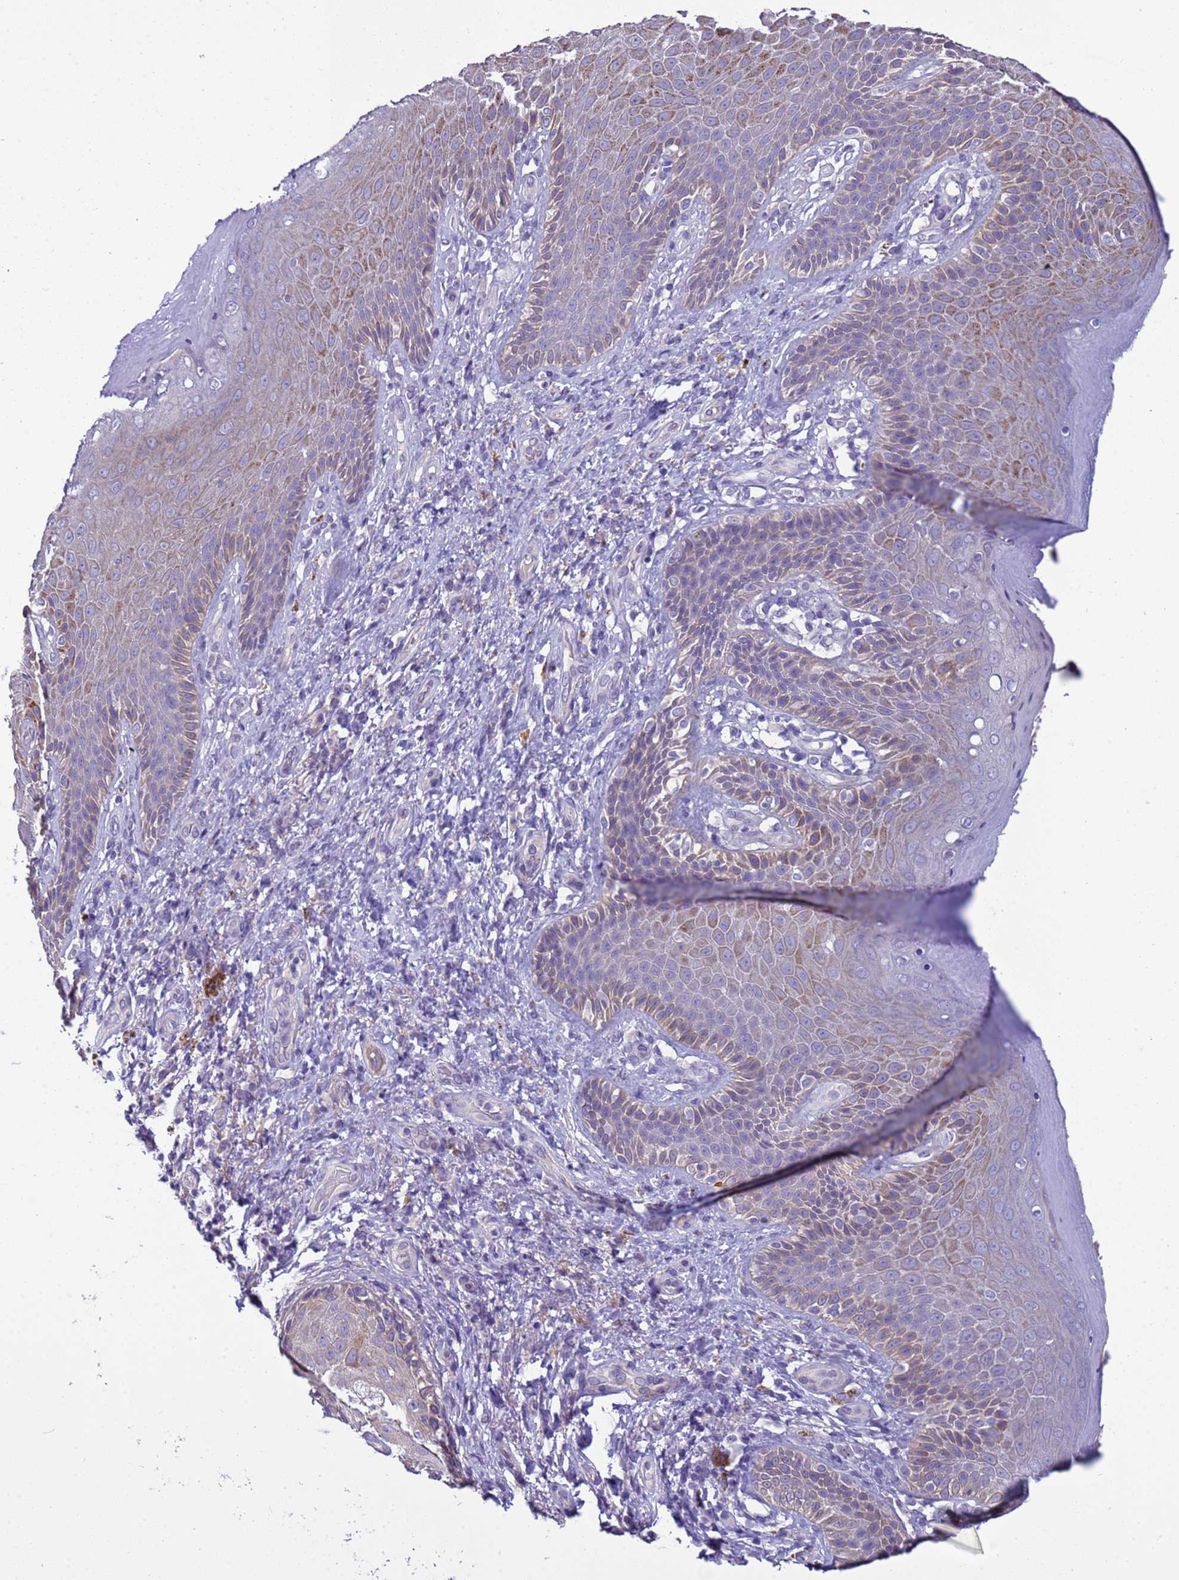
{"staining": {"intensity": "moderate", "quantity": "25%-75%", "location": "cytoplasmic/membranous"}, "tissue": "skin", "cell_type": "Epidermal cells", "image_type": "normal", "snomed": [{"axis": "morphology", "description": "Normal tissue, NOS"}, {"axis": "topography", "description": "Anal"}], "caption": "Immunohistochemistry (IHC) of unremarkable skin shows medium levels of moderate cytoplasmic/membranous expression in approximately 25%-75% of epidermal cells. The staining is performed using DAB (3,3'-diaminobenzidine) brown chromogen to label protein expression. The nuclei are counter-stained blue using hematoxylin.", "gene": "TRIM51G", "patient": {"sex": "female", "age": 89}}